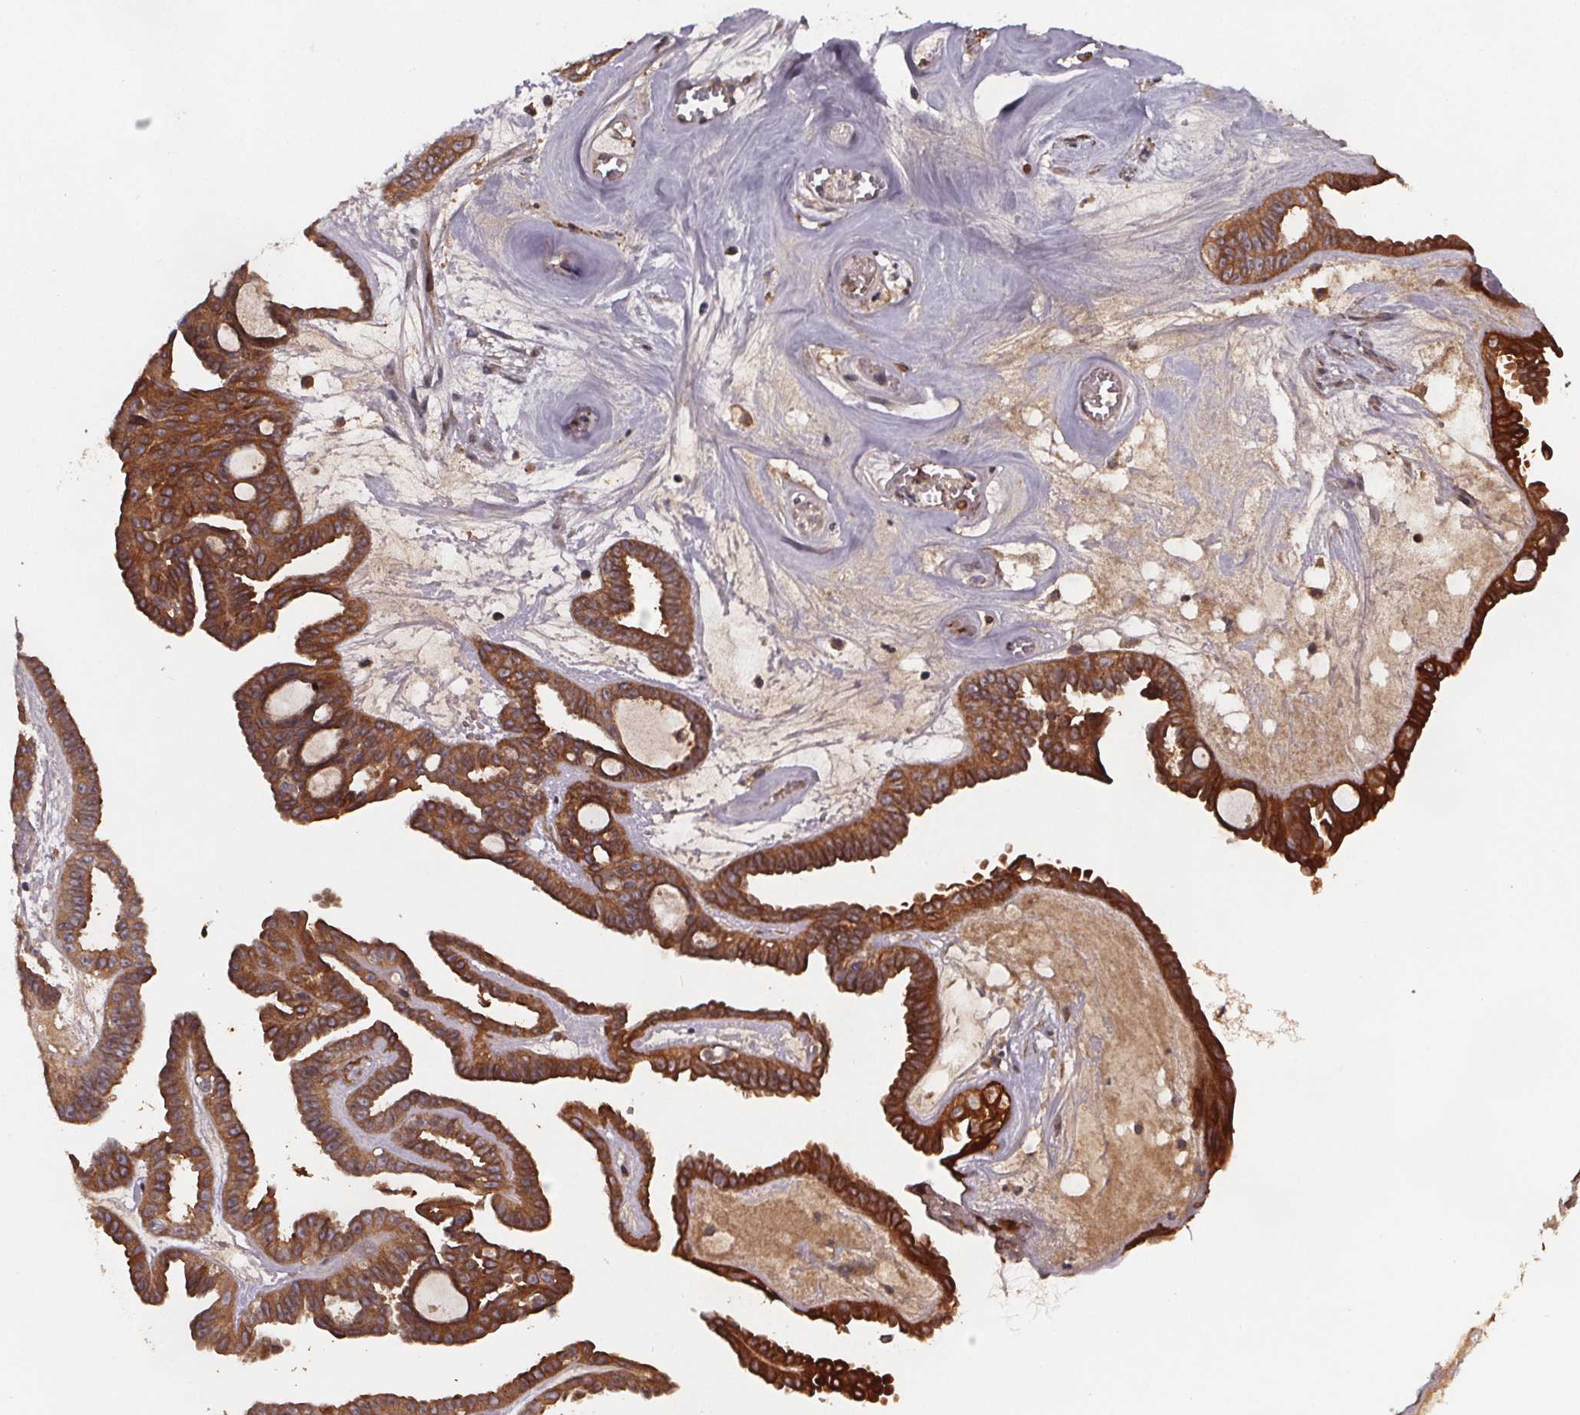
{"staining": {"intensity": "strong", "quantity": ">75%", "location": "cytoplasmic/membranous"}, "tissue": "ovarian cancer", "cell_type": "Tumor cells", "image_type": "cancer", "snomed": [{"axis": "morphology", "description": "Cystadenocarcinoma, serous, NOS"}, {"axis": "topography", "description": "Ovary"}], "caption": "IHC micrograph of neoplastic tissue: human ovarian cancer (serous cystadenocarcinoma) stained using immunohistochemistry exhibits high levels of strong protein expression localized specifically in the cytoplasmic/membranous of tumor cells, appearing as a cytoplasmic/membranous brown color.", "gene": "FASTKD3", "patient": {"sex": "female", "age": 71}}